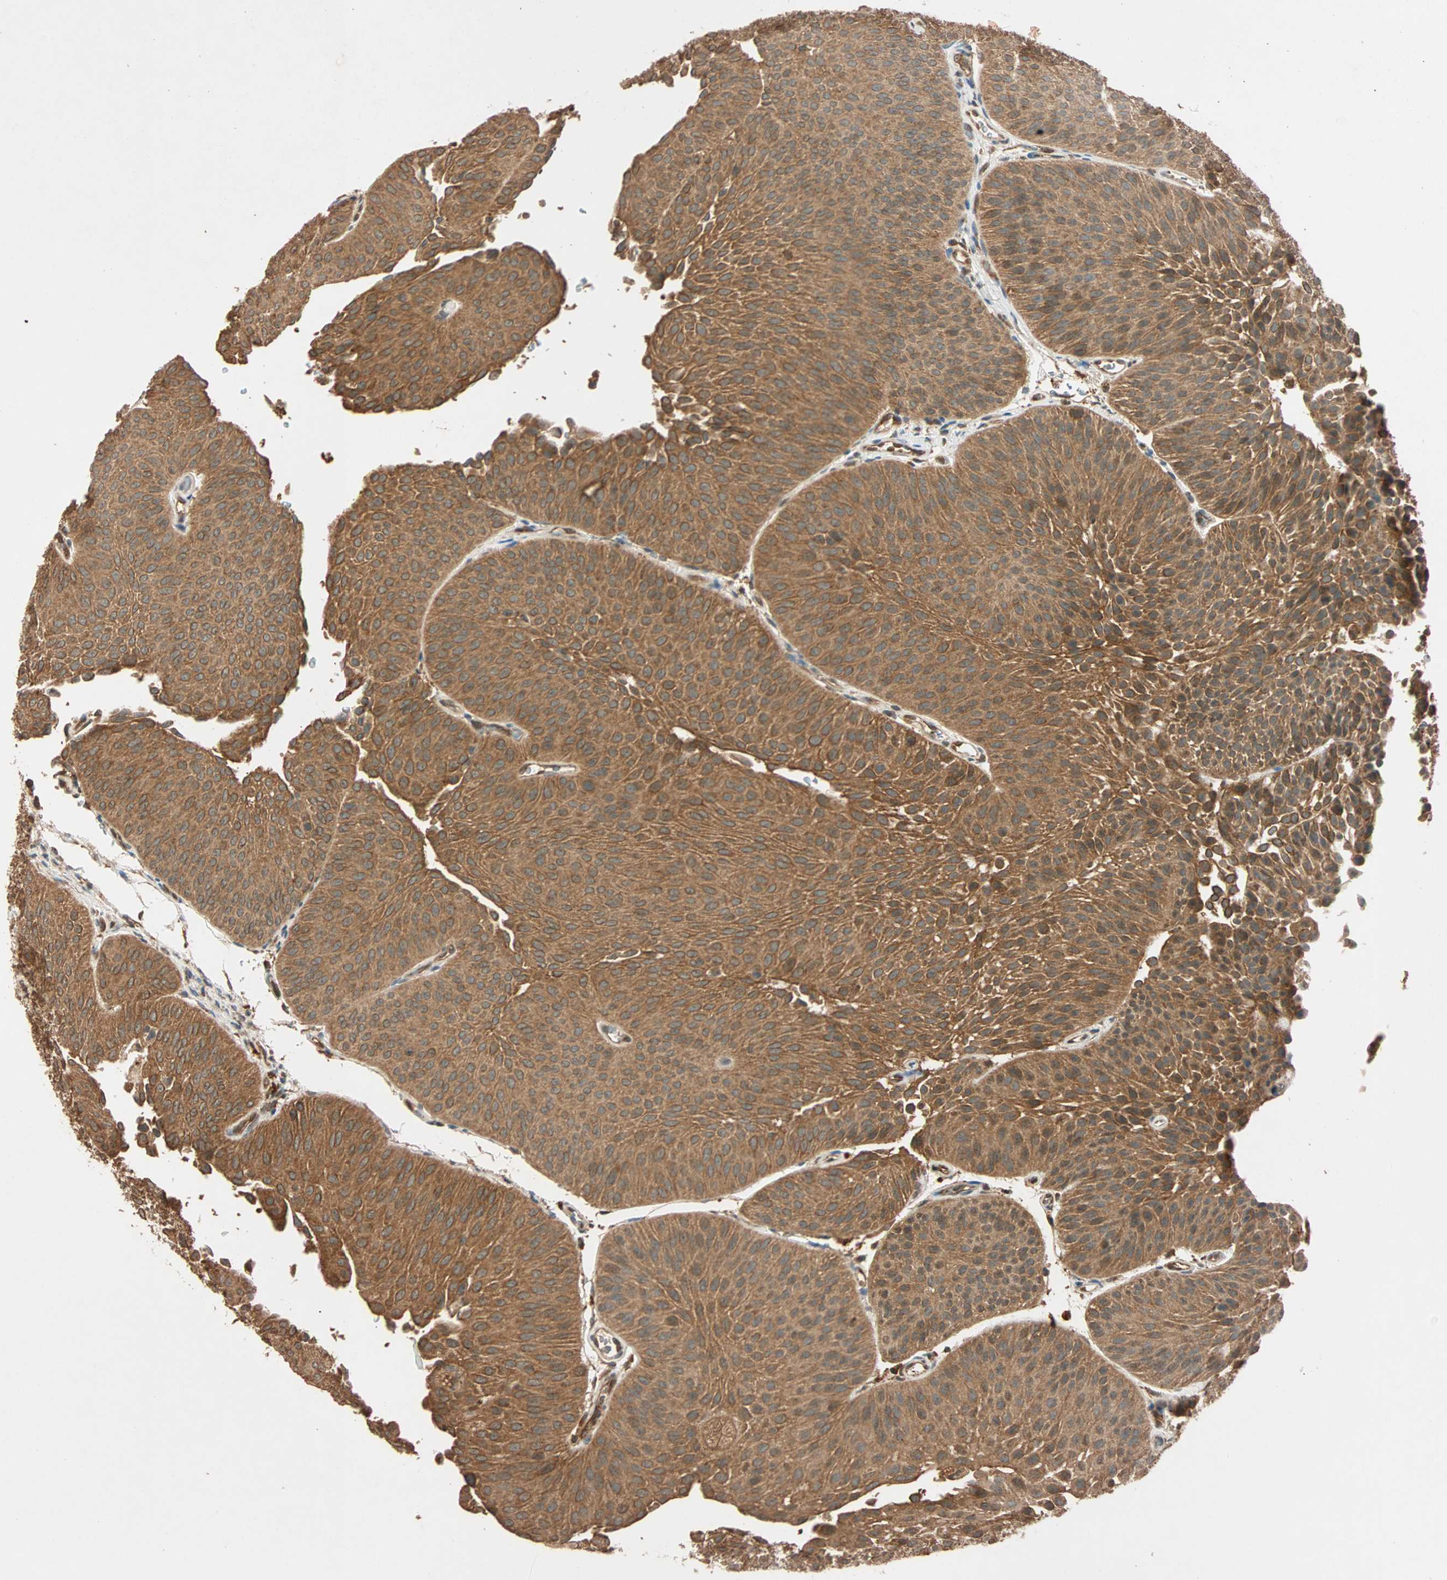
{"staining": {"intensity": "strong", "quantity": ">75%", "location": "cytoplasmic/membranous"}, "tissue": "urothelial cancer", "cell_type": "Tumor cells", "image_type": "cancer", "snomed": [{"axis": "morphology", "description": "Urothelial carcinoma, Low grade"}, {"axis": "topography", "description": "Urinary bladder"}], "caption": "A high-resolution image shows IHC staining of urothelial cancer, which demonstrates strong cytoplasmic/membranous expression in about >75% of tumor cells. Nuclei are stained in blue.", "gene": "MAPK1", "patient": {"sex": "female", "age": 60}}